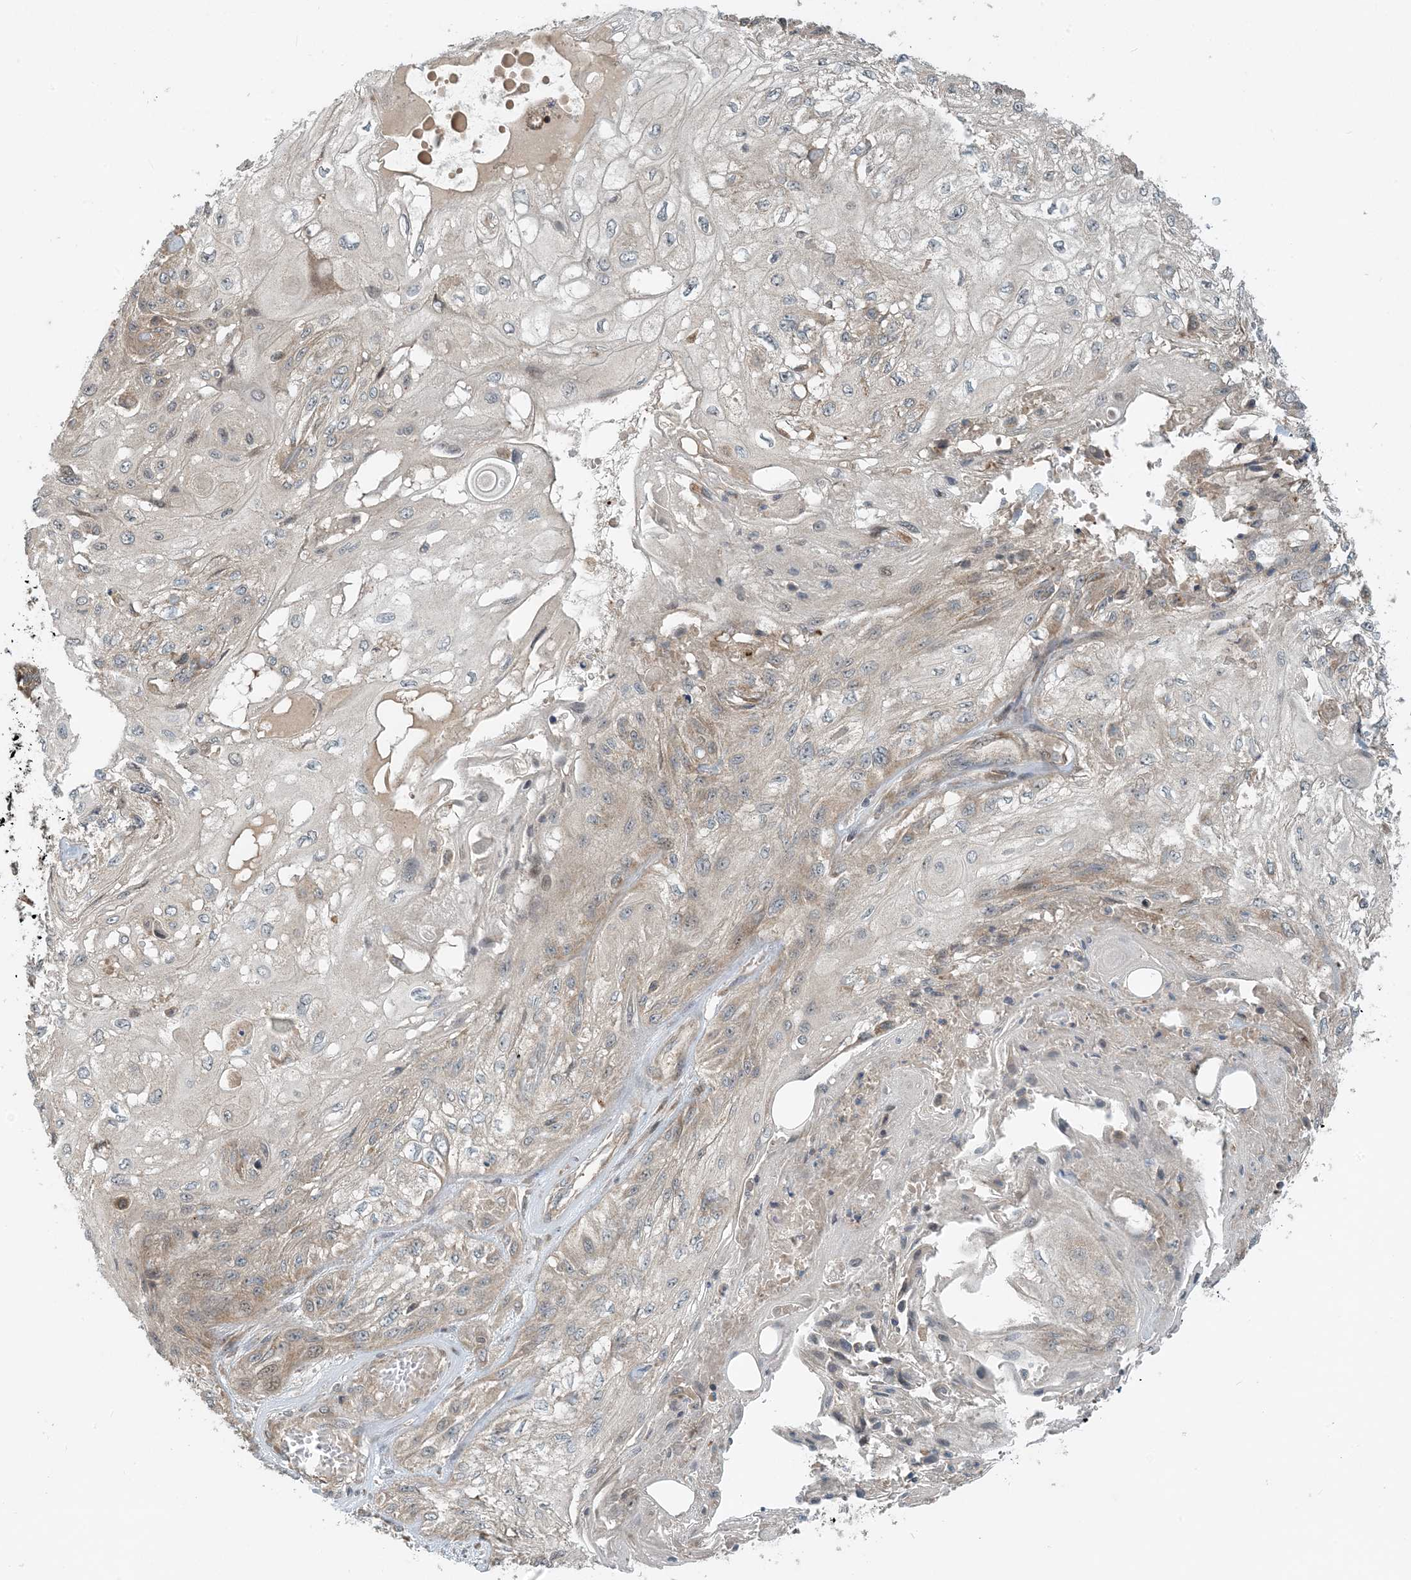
{"staining": {"intensity": "negative", "quantity": "none", "location": "none"}, "tissue": "skin cancer", "cell_type": "Tumor cells", "image_type": "cancer", "snomed": [{"axis": "morphology", "description": "Squamous cell carcinoma, NOS"}, {"axis": "morphology", "description": "Squamous cell carcinoma, metastatic, NOS"}, {"axis": "topography", "description": "Skin"}, {"axis": "topography", "description": "Lymph node"}], "caption": "An immunohistochemistry (IHC) image of squamous cell carcinoma (skin) is shown. There is no staining in tumor cells of squamous cell carcinoma (skin).", "gene": "ZBTB3", "patient": {"sex": "male", "age": 75}}